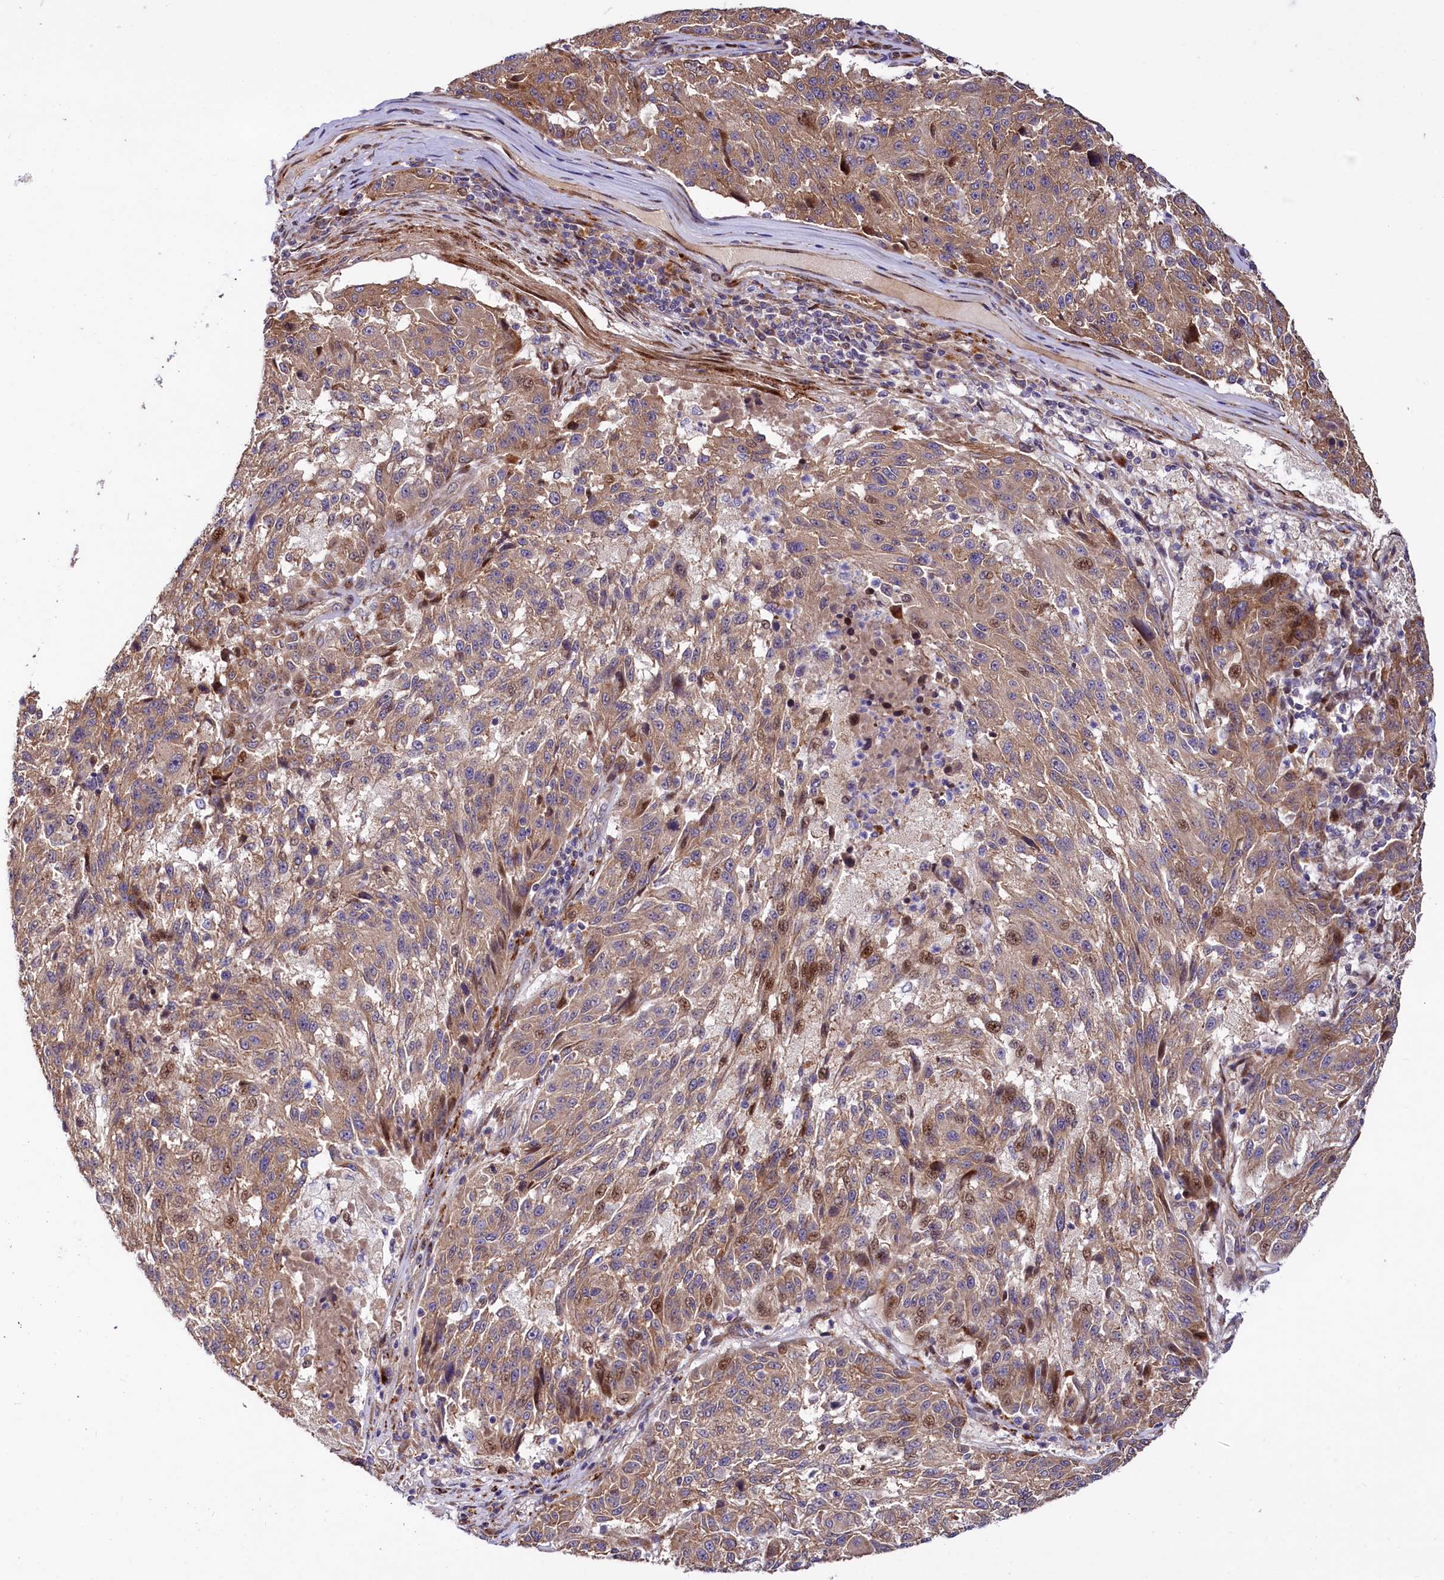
{"staining": {"intensity": "moderate", "quantity": ">75%", "location": "cytoplasmic/membranous,nuclear"}, "tissue": "melanoma", "cell_type": "Tumor cells", "image_type": "cancer", "snomed": [{"axis": "morphology", "description": "Malignant melanoma, NOS"}, {"axis": "topography", "description": "Skin"}], "caption": "IHC of melanoma demonstrates medium levels of moderate cytoplasmic/membranous and nuclear staining in approximately >75% of tumor cells.", "gene": "PDZRN3", "patient": {"sex": "male", "age": 53}}